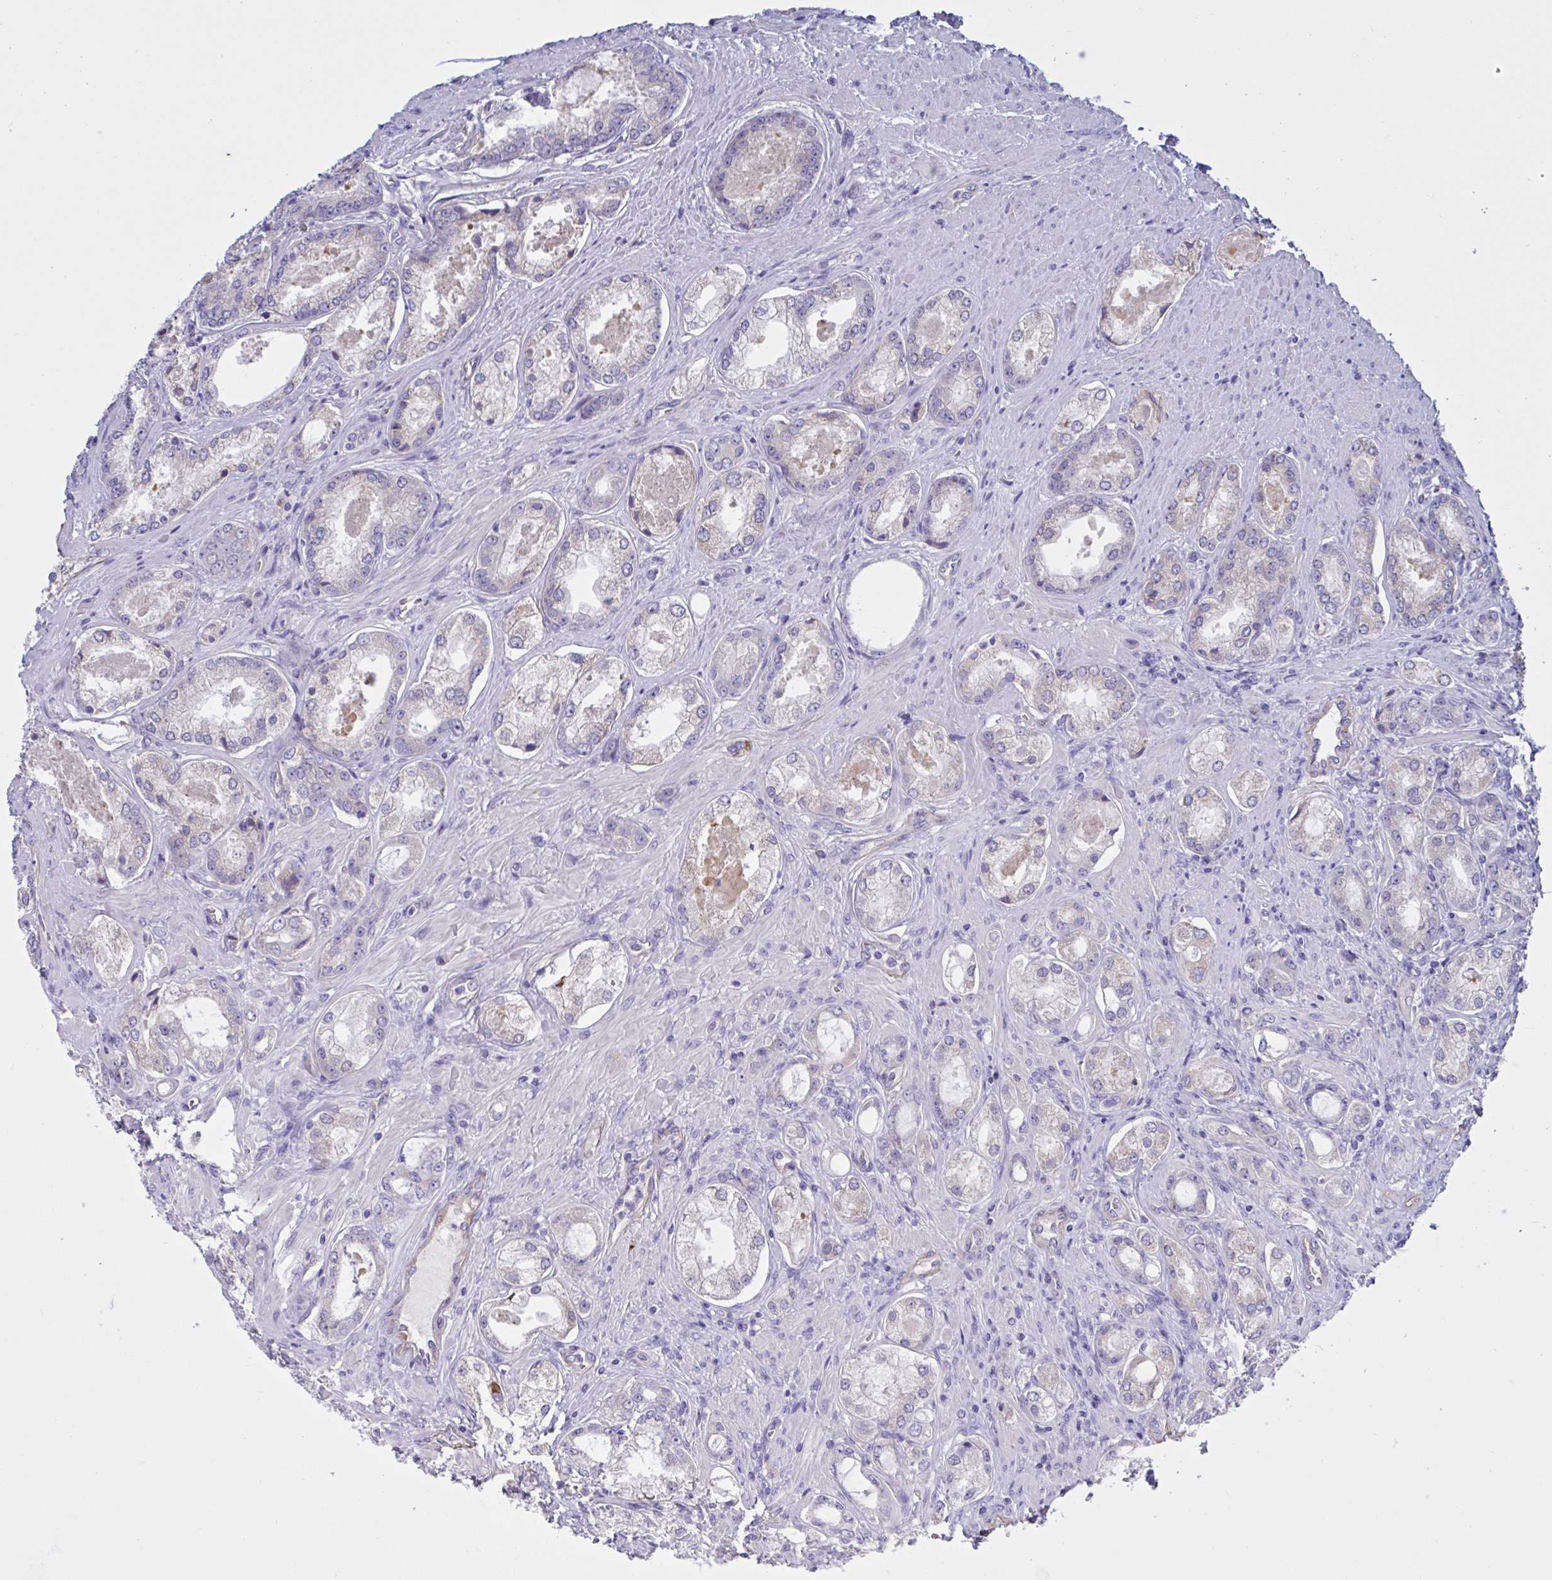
{"staining": {"intensity": "weak", "quantity": "<25%", "location": "cytoplasmic/membranous"}, "tissue": "prostate cancer", "cell_type": "Tumor cells", "image_type": "cancer", "snomed": [{"axis": "morphology", "description": "Adenocarcinoma, Low grade"}, {"axis": "topography", "description": "Prostate"}], "caption": "DAB (3,3'-diaminobenzidine) immunohistochemical staining of low-grade adenocarcinoma (prostate) demonstrates no significant positivity in tumor cells. Brightfield microscopy of IHC stained with DAB (brown) and hematoxylin (blue), captured at high magnification.", "gene": "SLC66A1", "patient": {"sex": "male", "age": 68}}